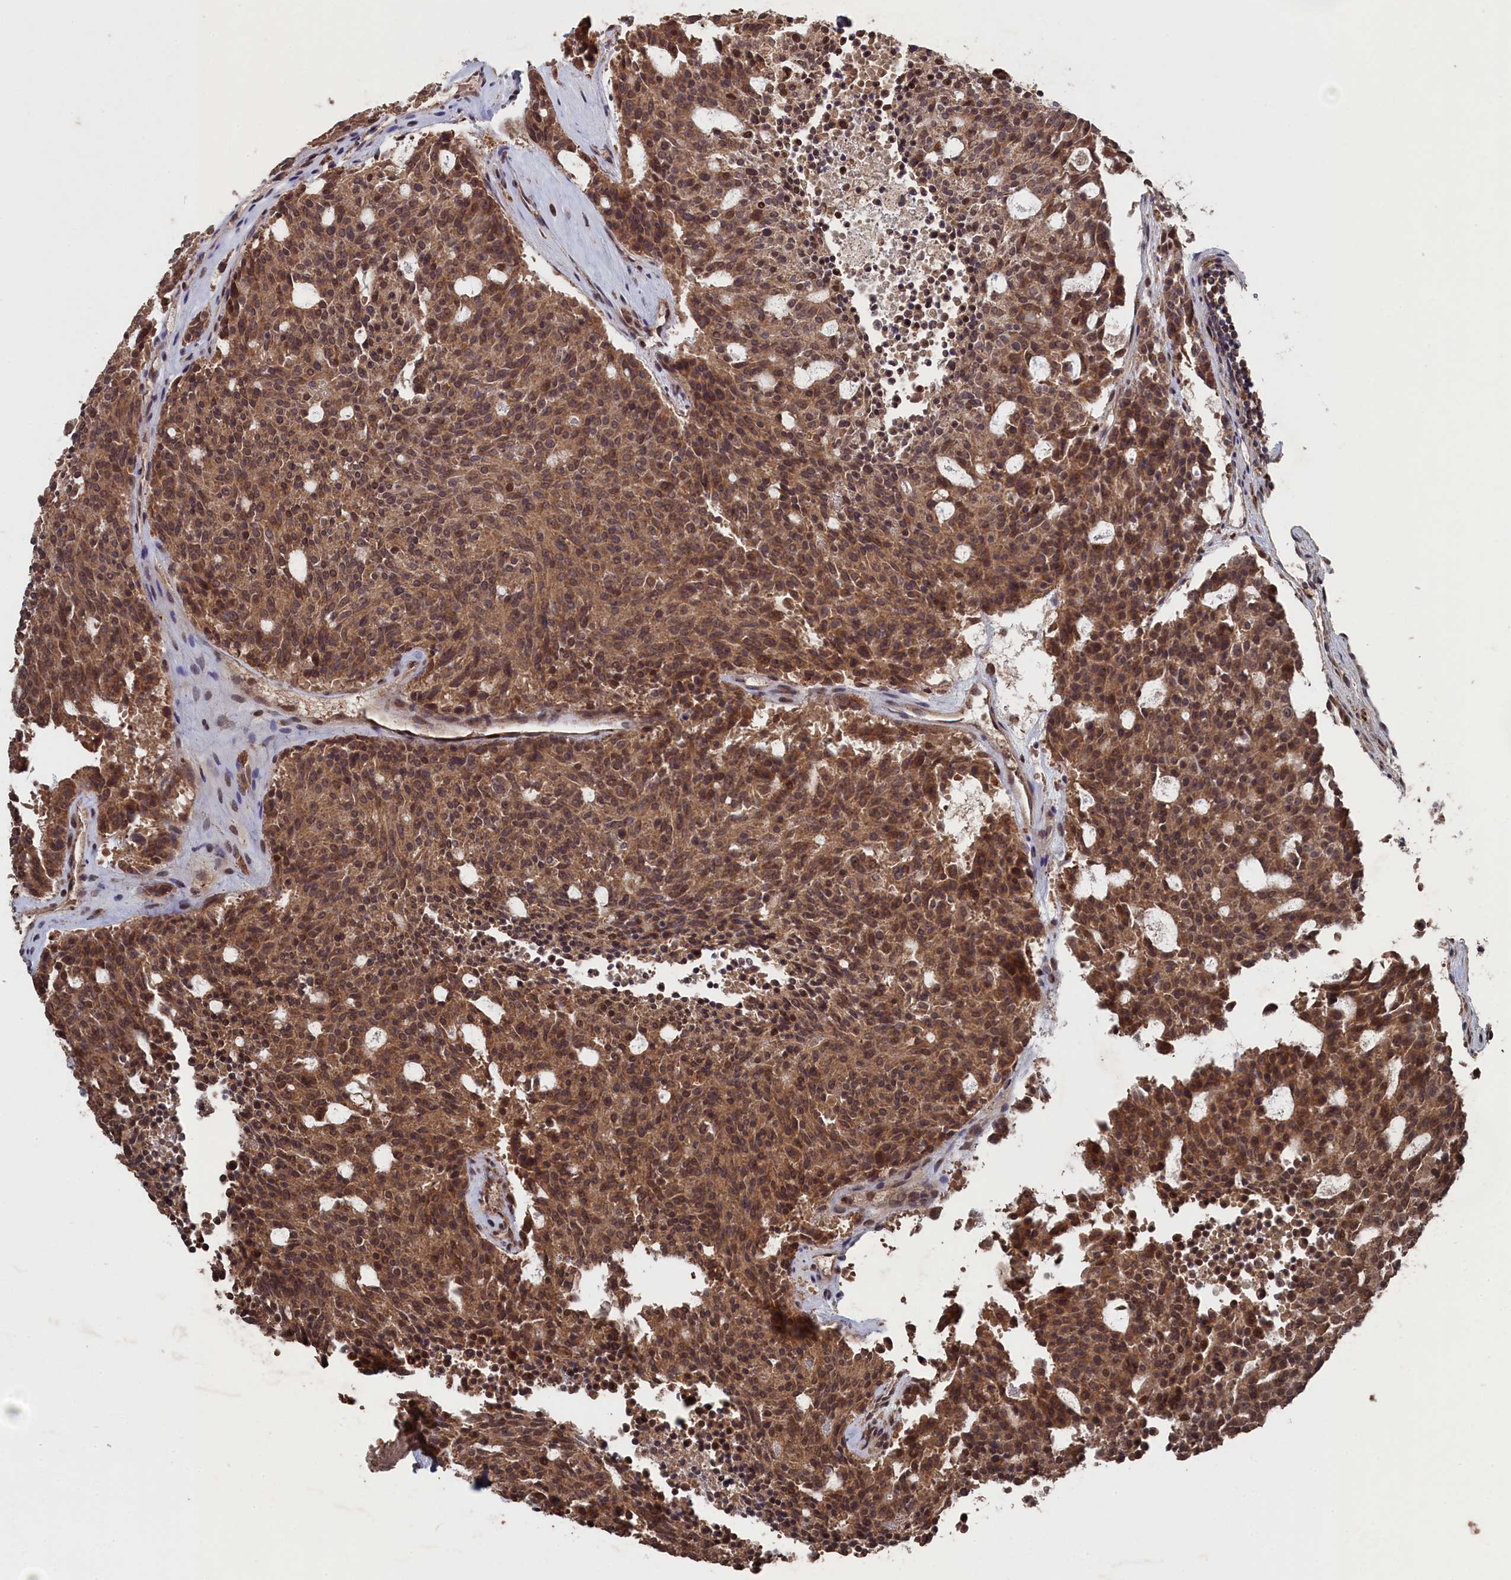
{"staining": {"intensity": "moderate", "quantity": ">75%", "location": "cytoplasmic/membranous,nuclear"}, "tissue": "carcinoid", "cell_type": "Tumor cells", "image_type": "cancer", "snomed": [{"axis": "morphology", "description": "Carcinoid, malignant, NOS"}, {"axis": "topography", "description": "Pancreas"}], "caption": "Approximately >75% of tumor cells in carcinoid (malignant) reveal moderate cytoplasmic/membranous and nuclear protein staining as visualized by brown immunohistochemical staining.", "gene": "CEACAM21", "patient": {"sex": "female", "age": 54}}